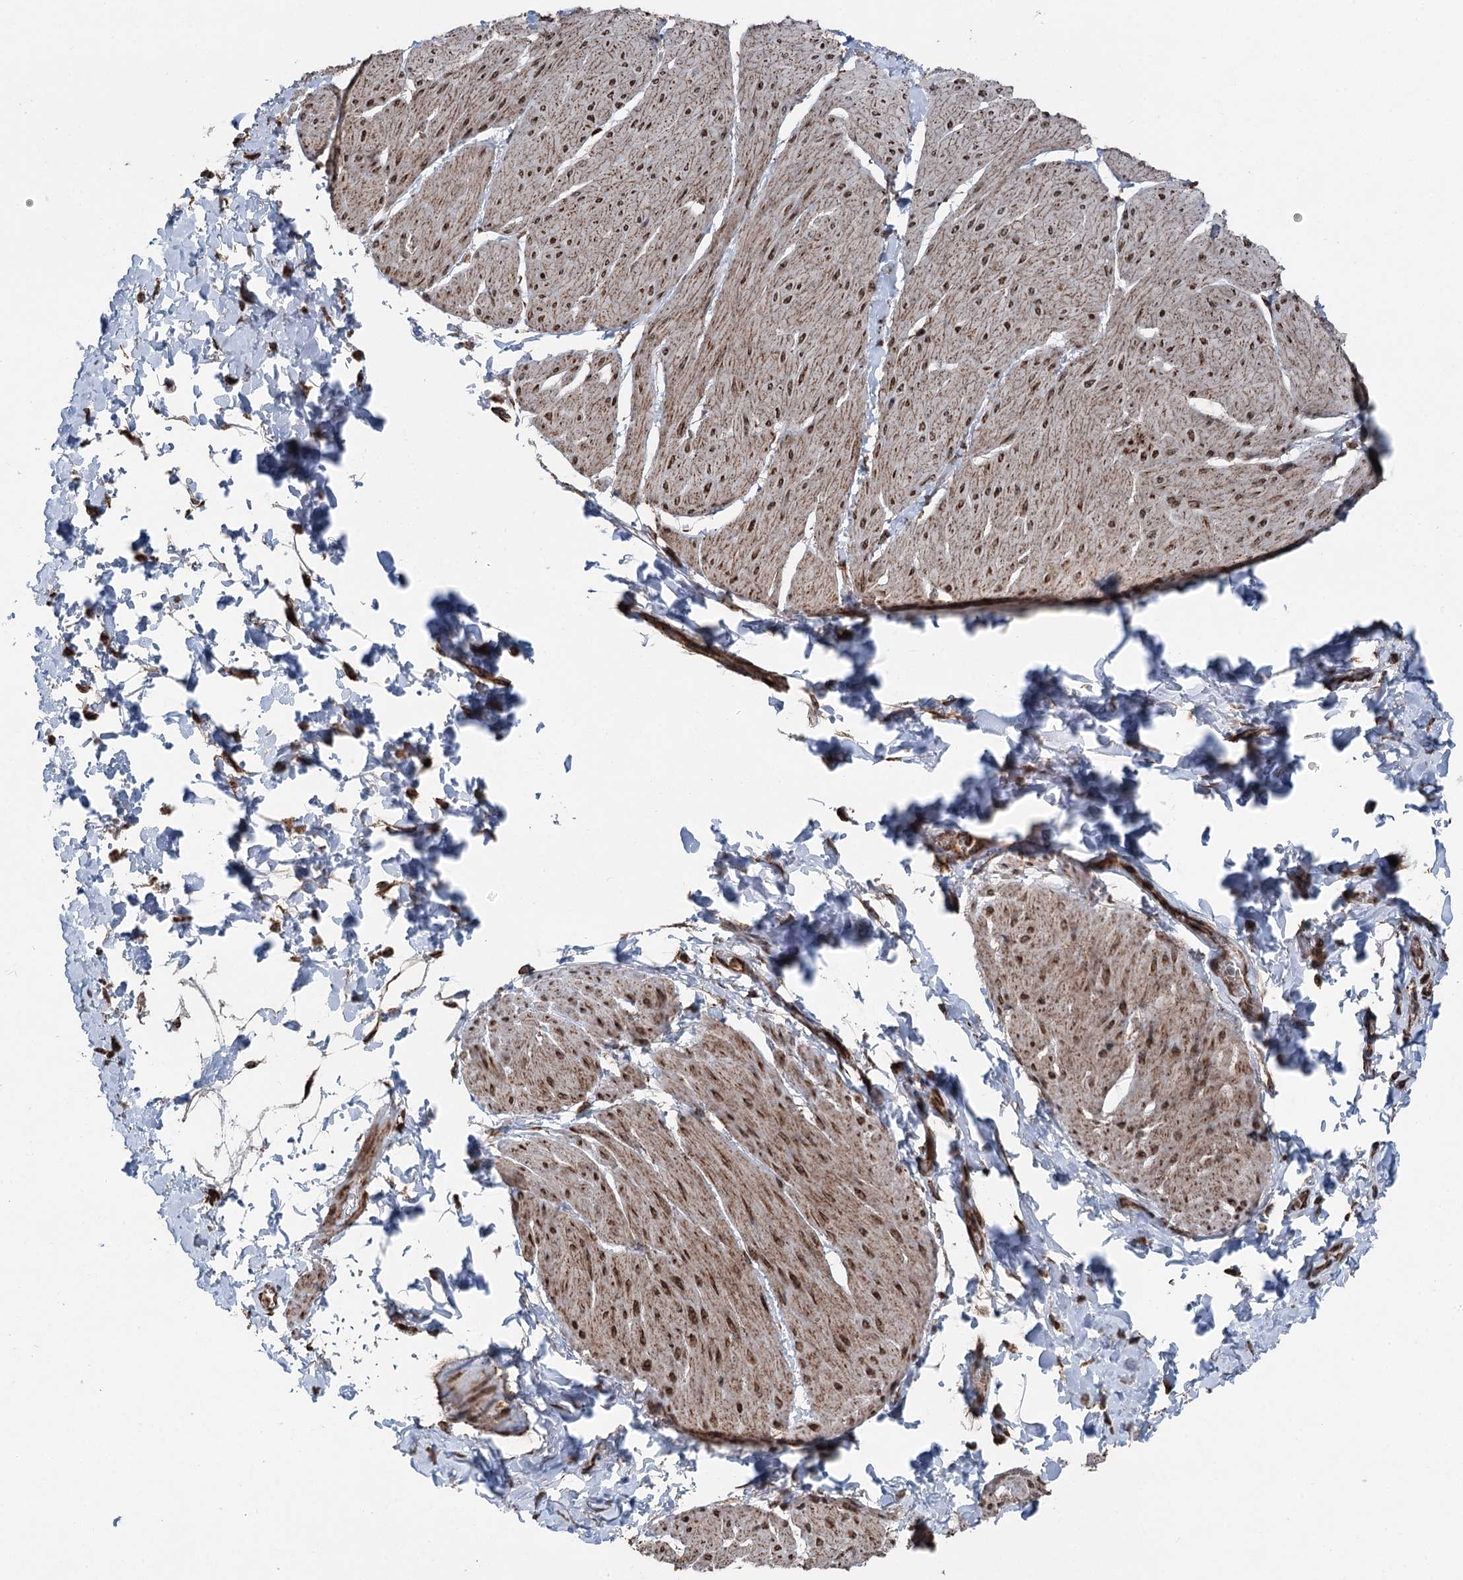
{"staining": {"intensity": "moderate", "quantity": ">75%", "location": "cytoplasmic/membranous,nuclear"}, "tissue": "smooth muscle", "cell_type": "Smooth muscle cells", "image_type": "normal", "snomed": [{"axis": "morphology", "description": "Urothelial carcinoma, High grade"}, {"axis": "topography", "description": "Urinary bladder"}], "caption": "About >75% of smooth muscle cells in unremarkable human smooth muscle reveal moderate cytoplasmic/membranous,nuclear protein positivity as visualized by brown immunohistochemical staining.", "gene": "STEEP1", "patient": {"sex": "male", "age": 46}}